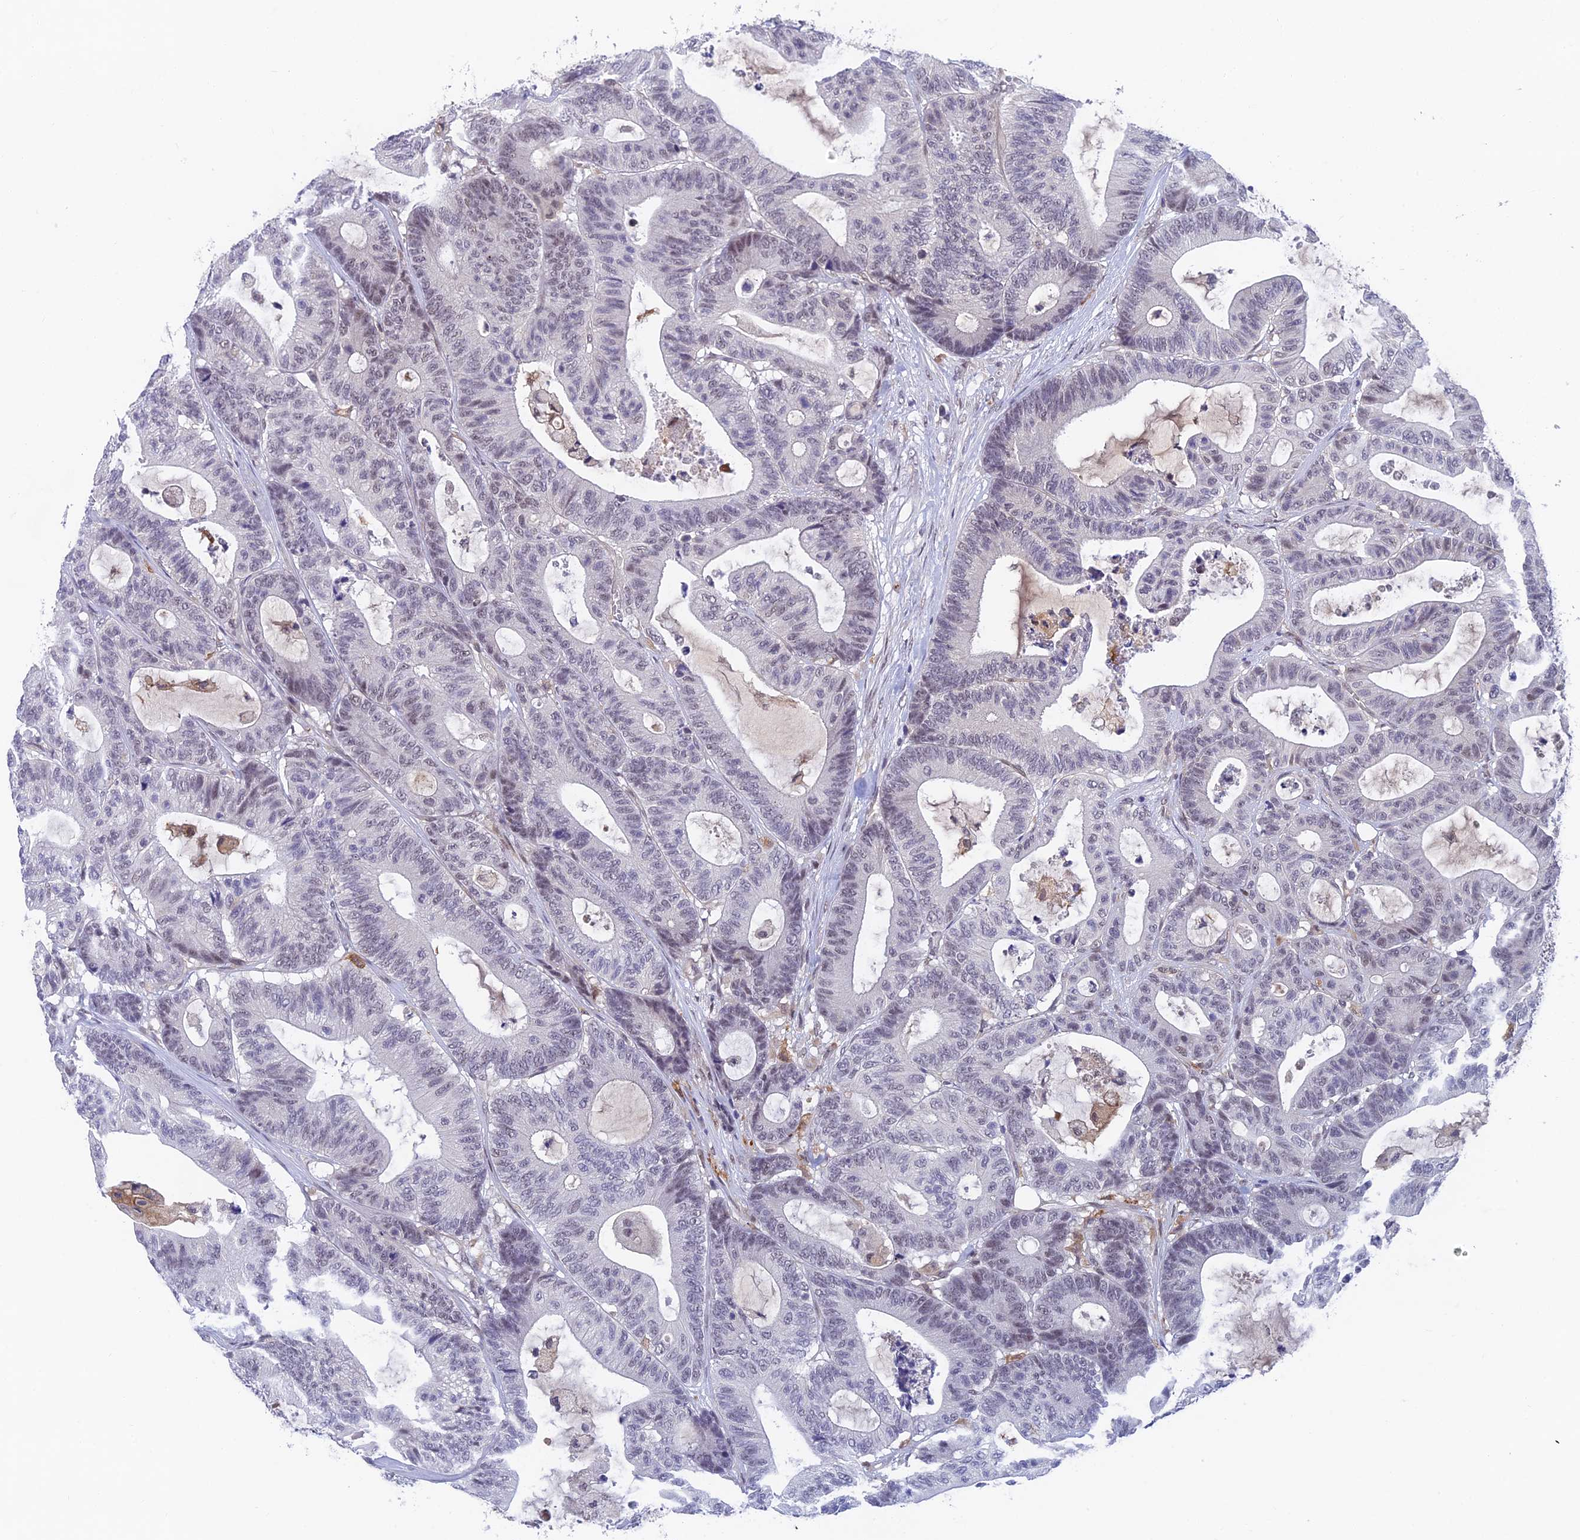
{"staining": {"intensity": "weak", "quantity": "<25%", "location": "nuclear"}, "tissue": "colorectal cancer", "cell_type": "Tumor cells", "image_type": "cancer", "snomed": [{"axis": "morphology", "description": "Adenocarcinoma, NOS"}, {"axis": "topography", "description": "Colon"}], "caption": "This is a image of immunohistochemistry (IHC) staining of adenocarcinoma (colorectal), which shows no positivity in tumor cells.", "gene": "NSMCE1", "patient": {"sex": "female", "age": 84}}